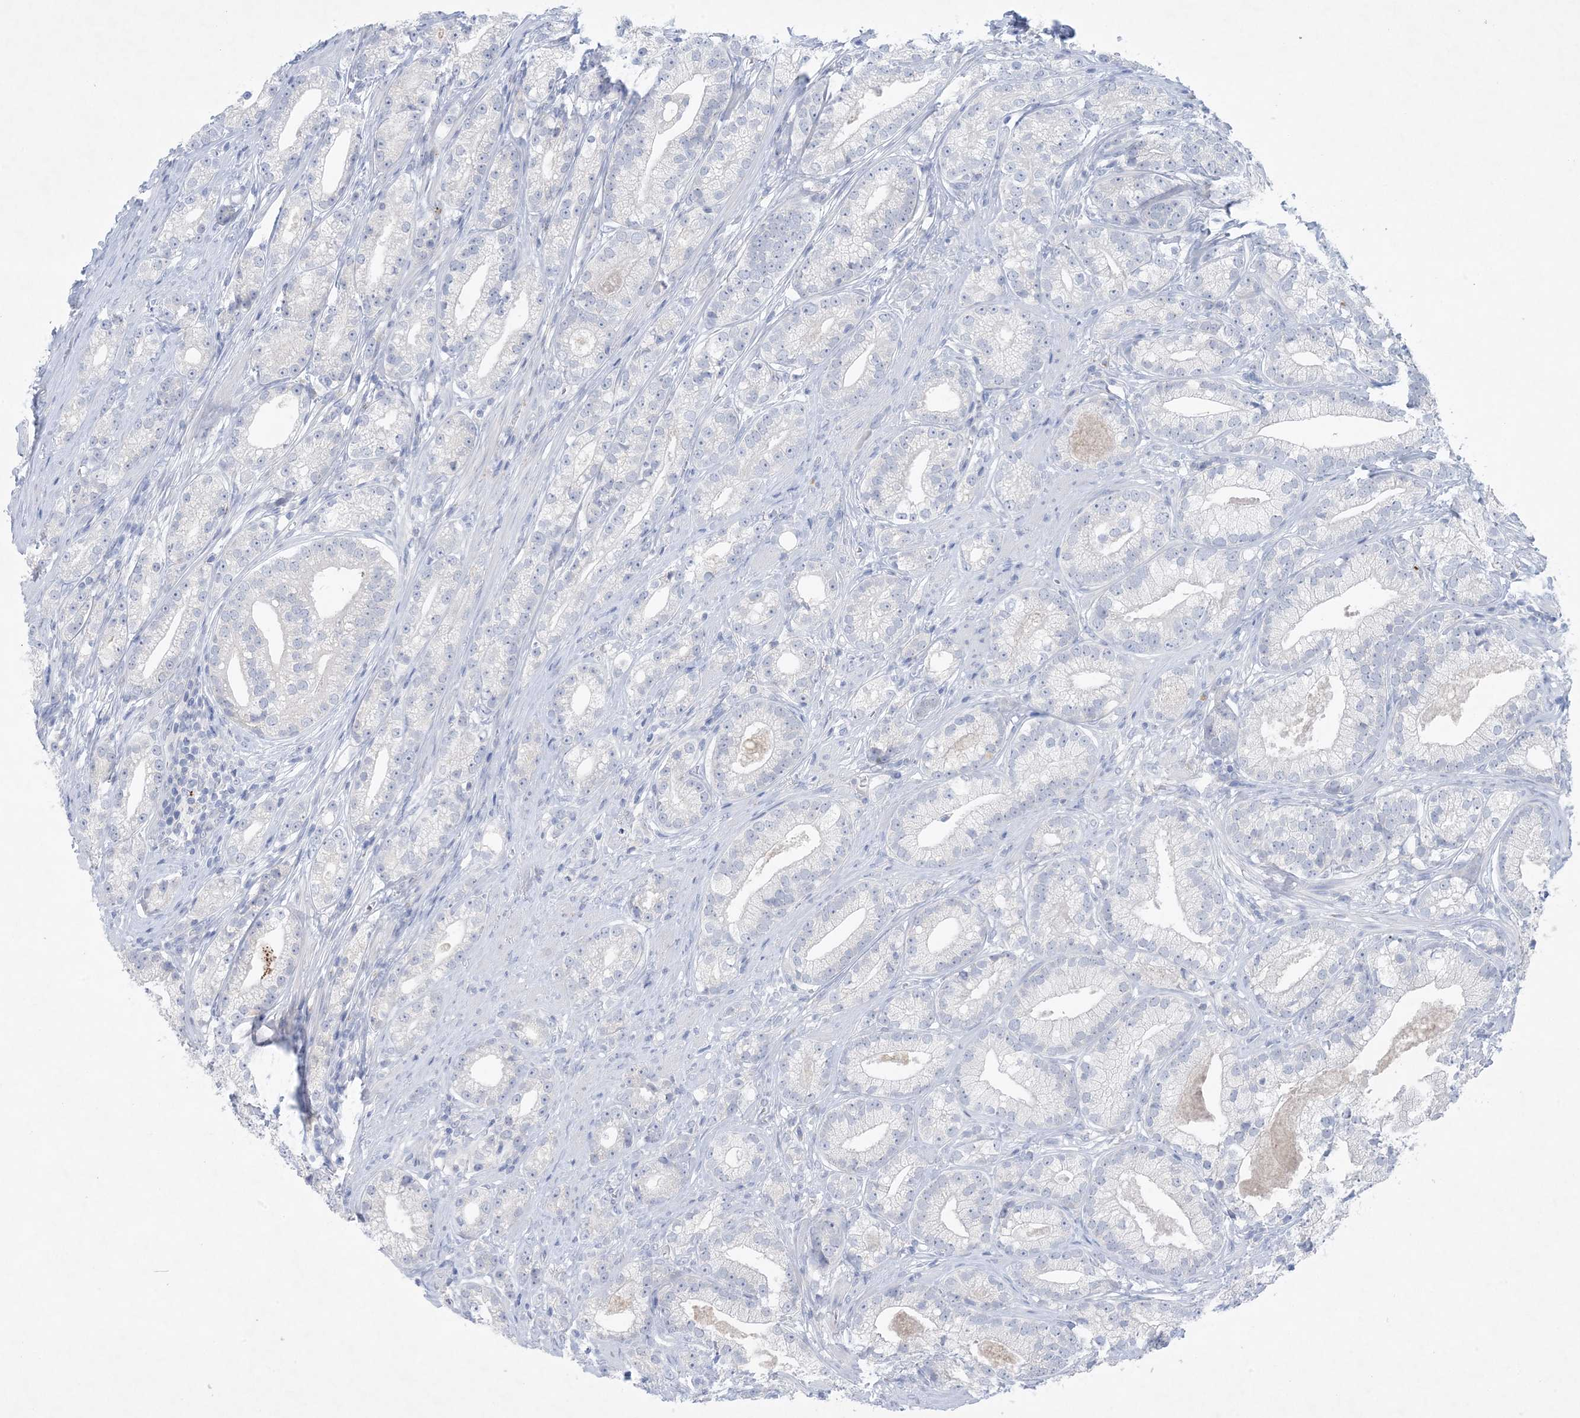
{"staining": {"intensity": "negative", "quantity": "none", "location": "none"}, "tissue": "prostate cancer", "cell_type": "Tumor cells", "image_type": "cancer", "snomed": [{"axis": "morphology", "description": "Adenocarcinoma, High grade"}, {"axis": "topography", "description": "Prostate"}], "caption": "DAB immunohistochemical staining of human prostate cancer exhibits no significant positivity in tumor cells. The staining is performed using DAB (3,3'-diaminobenzidine) brown chromogen with nuclei counter-stained in using hematoxylin.", "gene": "GABRG1", "patient": {"sex": "male", "age": 69}}